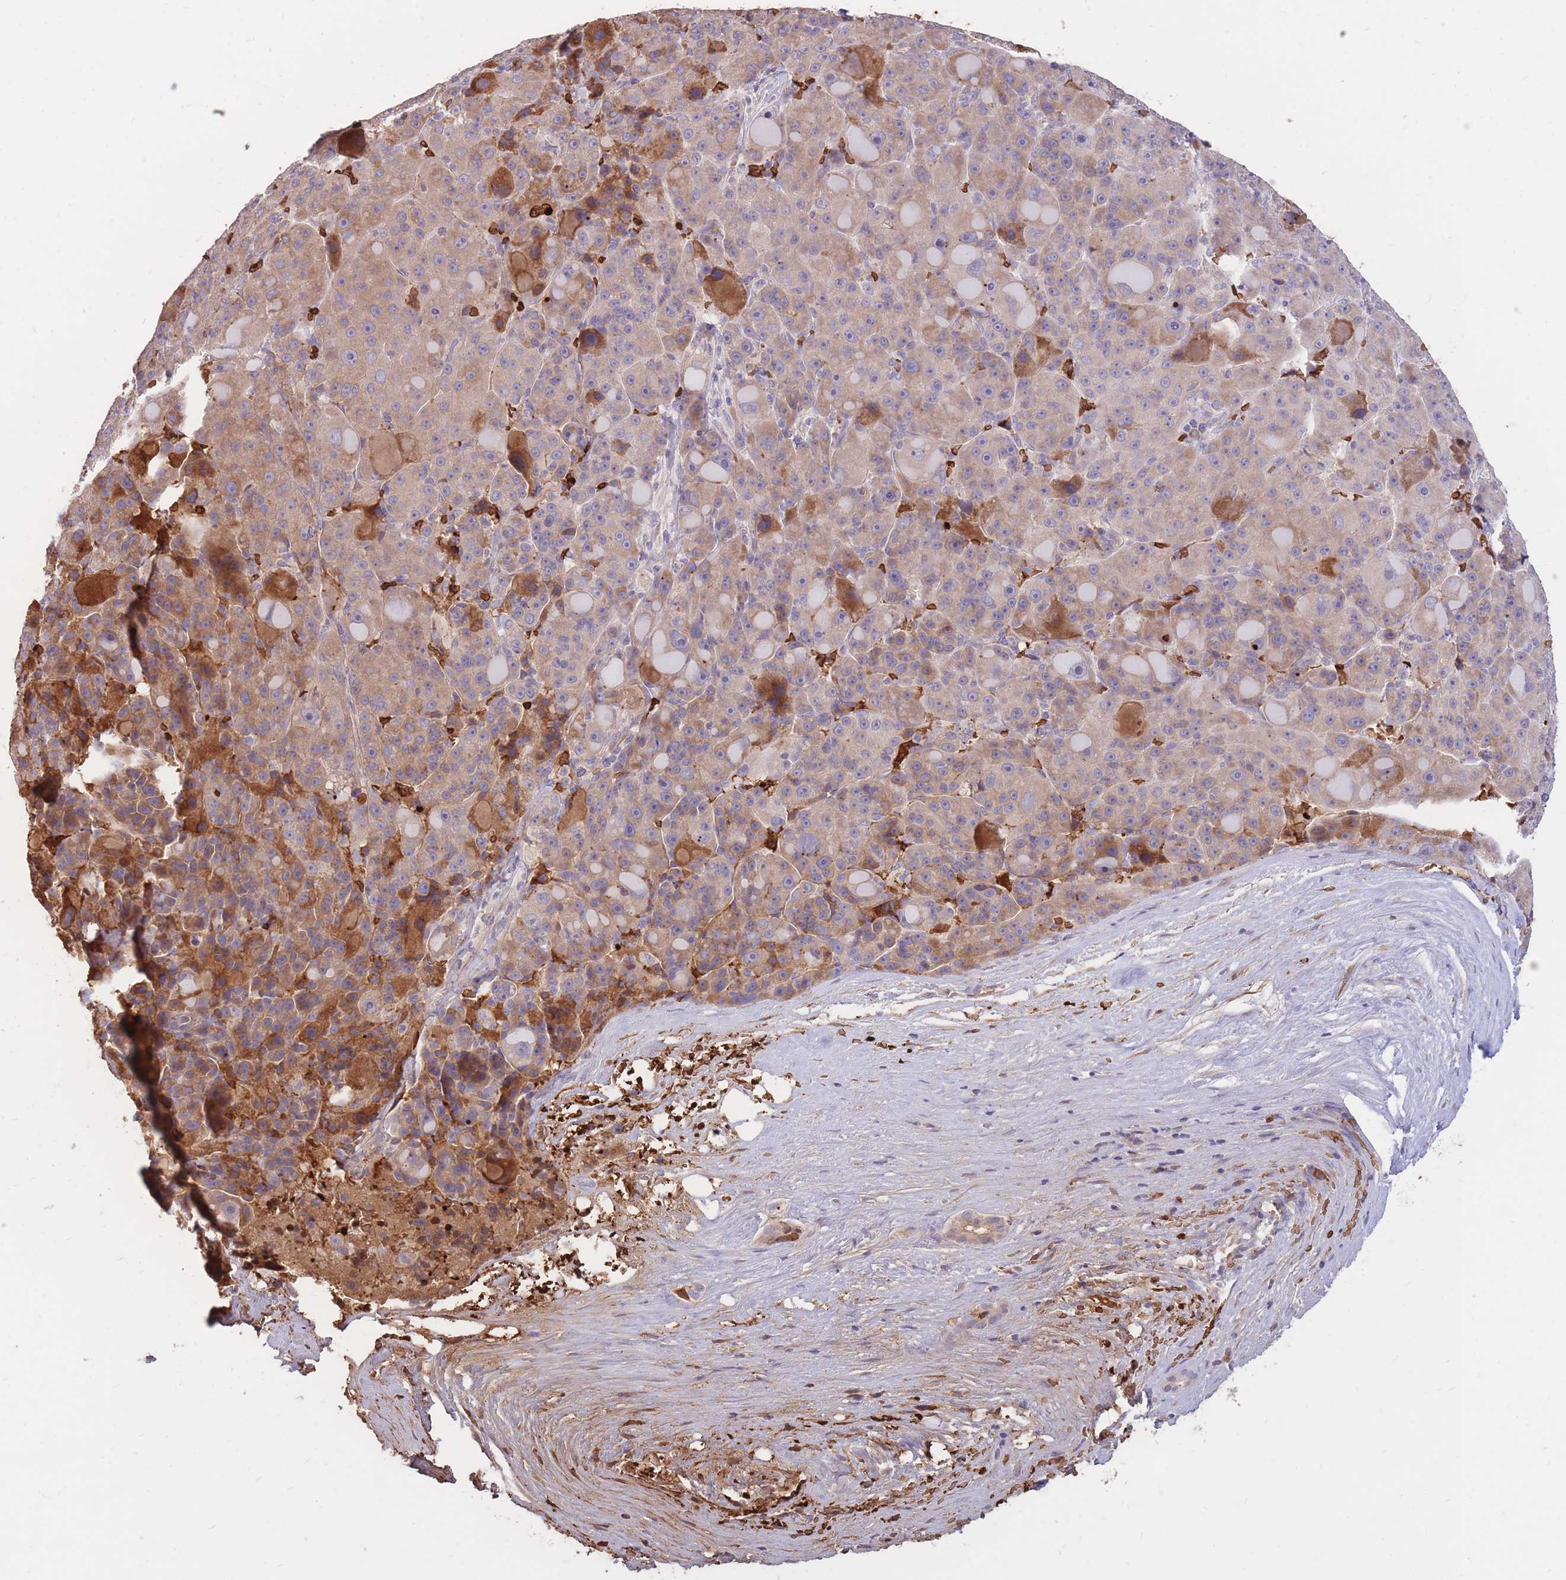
{"staining": {"intensity": "moderate", "quantity": "25%-75%", "location": "cytoplasmic/membranous"}, "tissue": "liver cancer", "cell_type": "Tumor cells", "image_type": "cancer", "snomed": [{"axis": "morphology", "description": "Carcinoma, Hepatocellular, NOS"}, {"axis": "topography", "description": "Liver"}], "caption": "IHC (DAB (3,3'-diaminobenzidine)) staining of human liver cancer shows moderate cytoplasmic/membranous protein staining in approximately 25%-75% of tumor cells.", "gene": "ATP10D", "patient": {"sex": "male", "age": 76}}